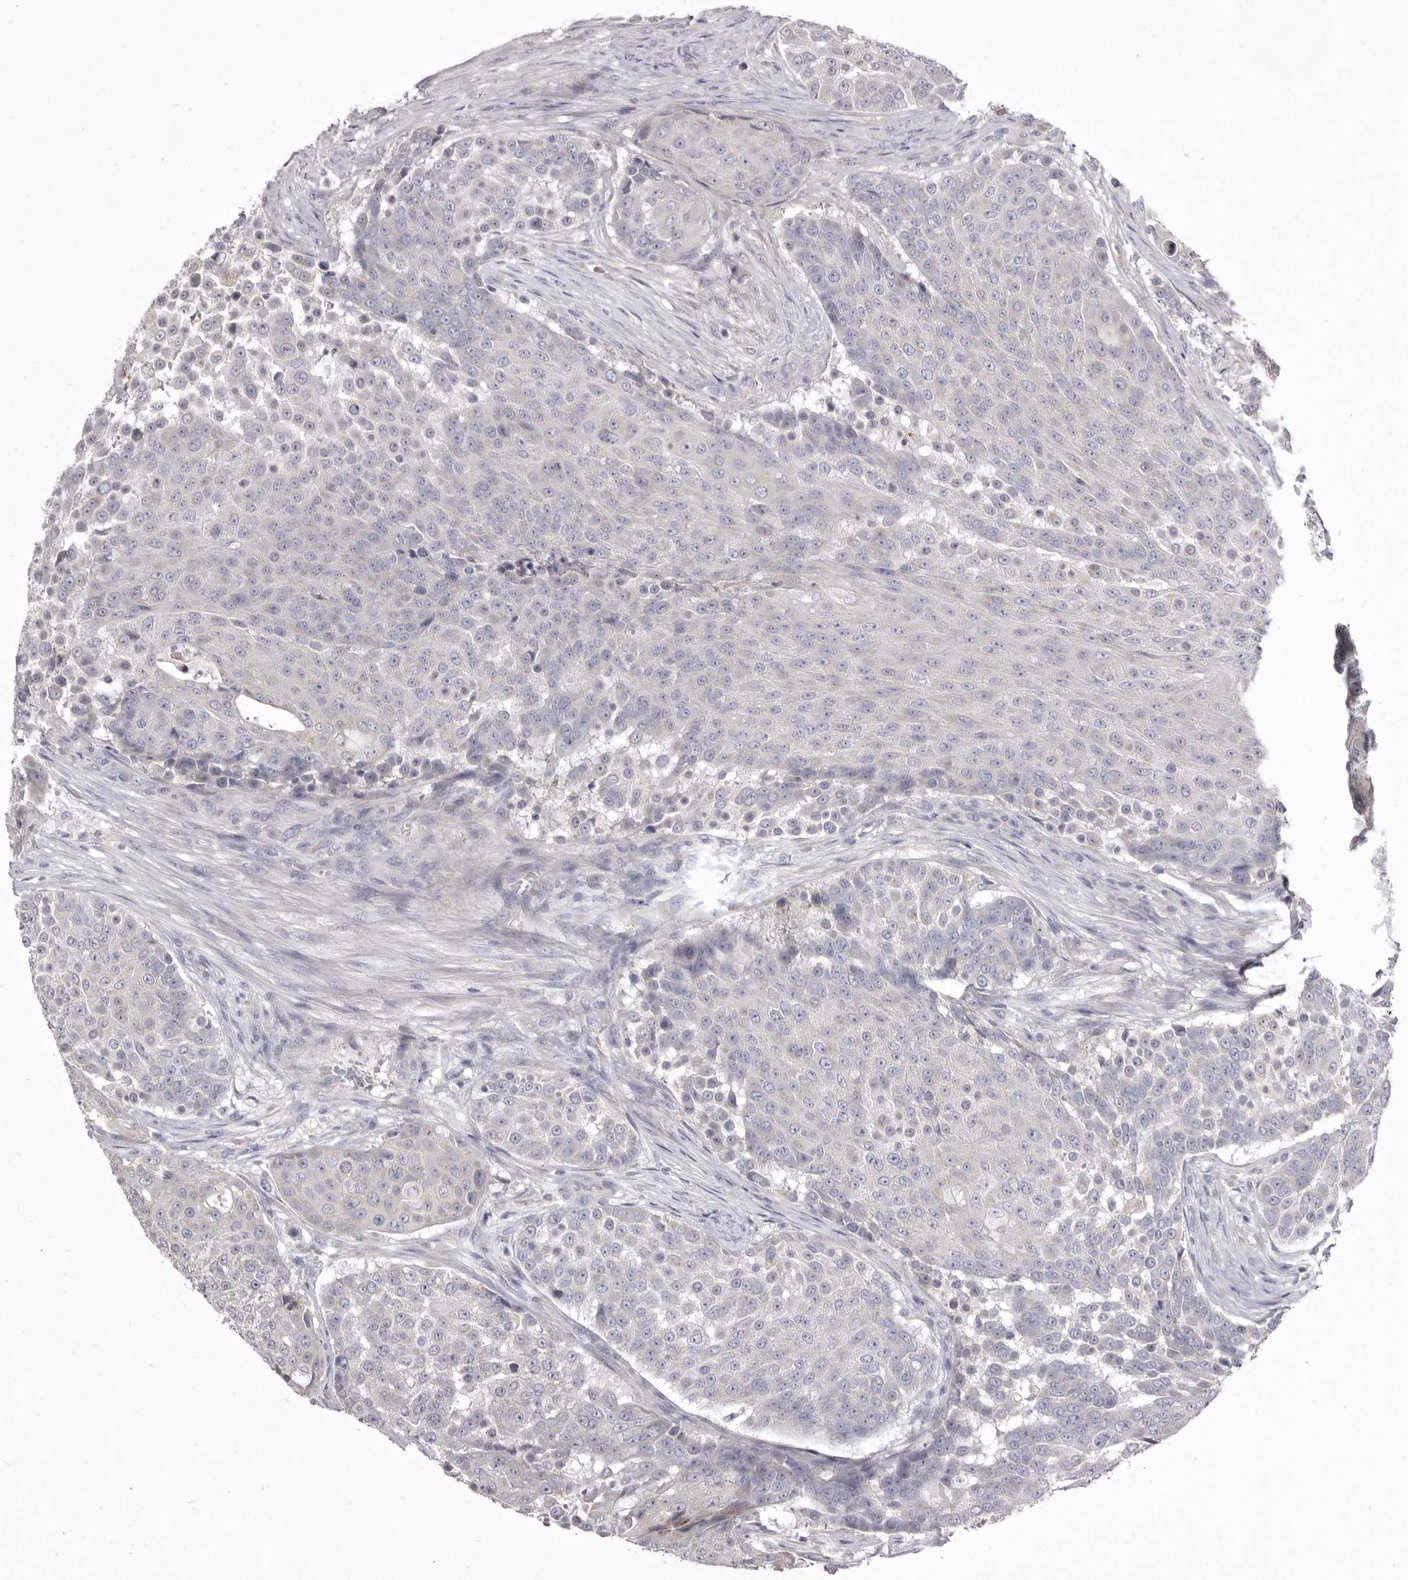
{"staining": {"intensity": "negative", "quantity": "none", "location": "none"}, "tissue": "urothelial cancer", "cell_type": "Tumor cells", "image_type": "cancer", "snomed": [{"axis": "morphology", "description": "Urothelial carcinoma, High grade"}, {"axis": "topography", "description": "Urinary bladder"}], "caption": "Immunohistochemical staining of human urothelial carcinoma (high-grade) shows no significant expression in tumor cells.", "gene": "P2RX6", "patient": {"sex": "female", "age": 63}}